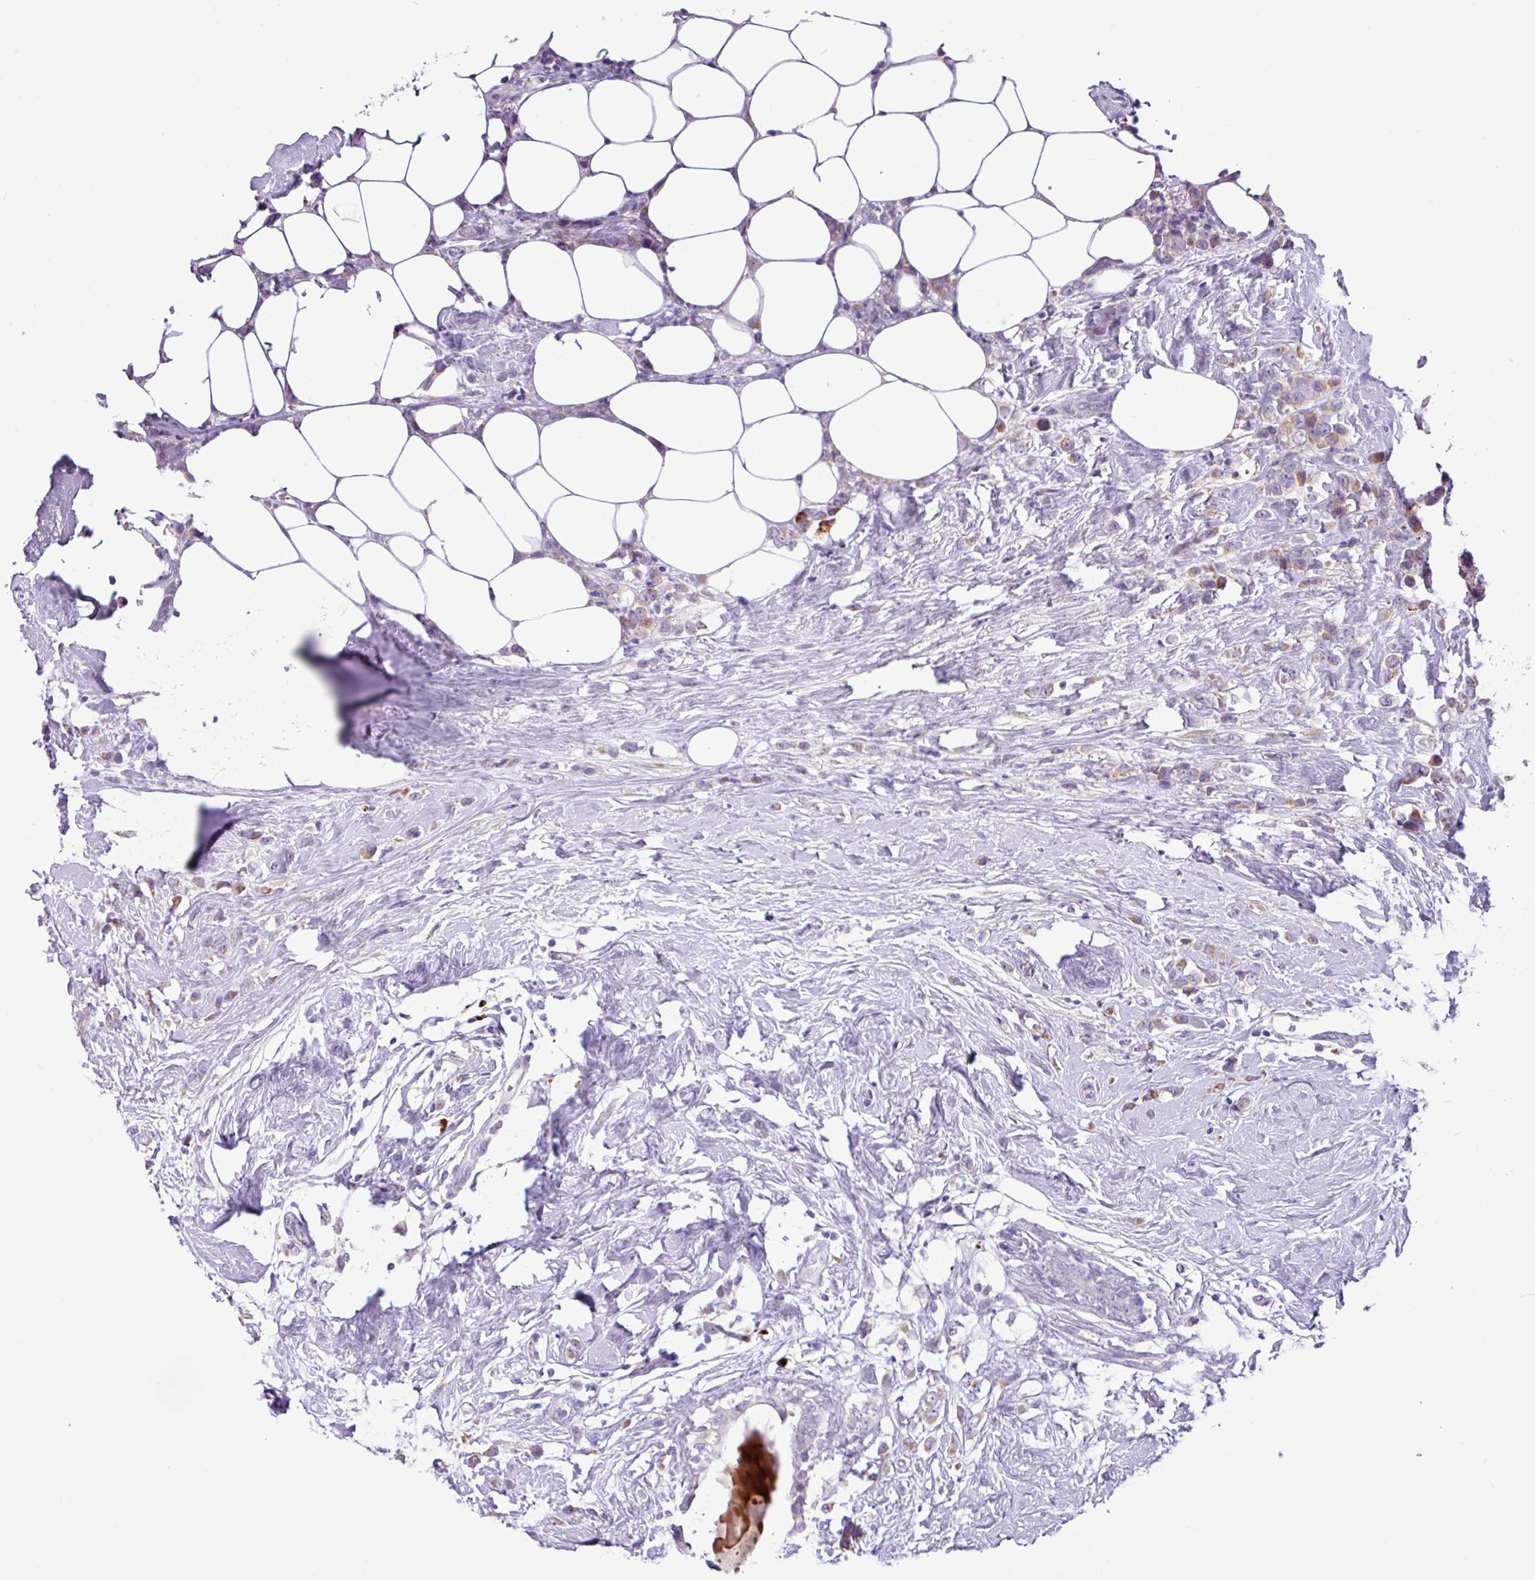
{"staining": {"intensity": "moderate", "quantity": ">75%", "location": "cytoplasmic/membranous"}, "tissue": "breast cancer", "cell_type": "Tumor cells", "image_type": "cancer", "snomed": [{"axis": "morphology", "description": "Duct carcinoma"}, {"axis": "topography", "description": "Breast"}], "caption": "Protein staining by immunohistochemistry reveals moderate cytoplasmic/membranous expression in about >75% of tumor cells in intraductal carcinoma (breast). The protein of interest is shown in brown color, while the nuclei are stained blue.", "gene": "RGS21", "patient": {"sex": "female", "age": 80}}